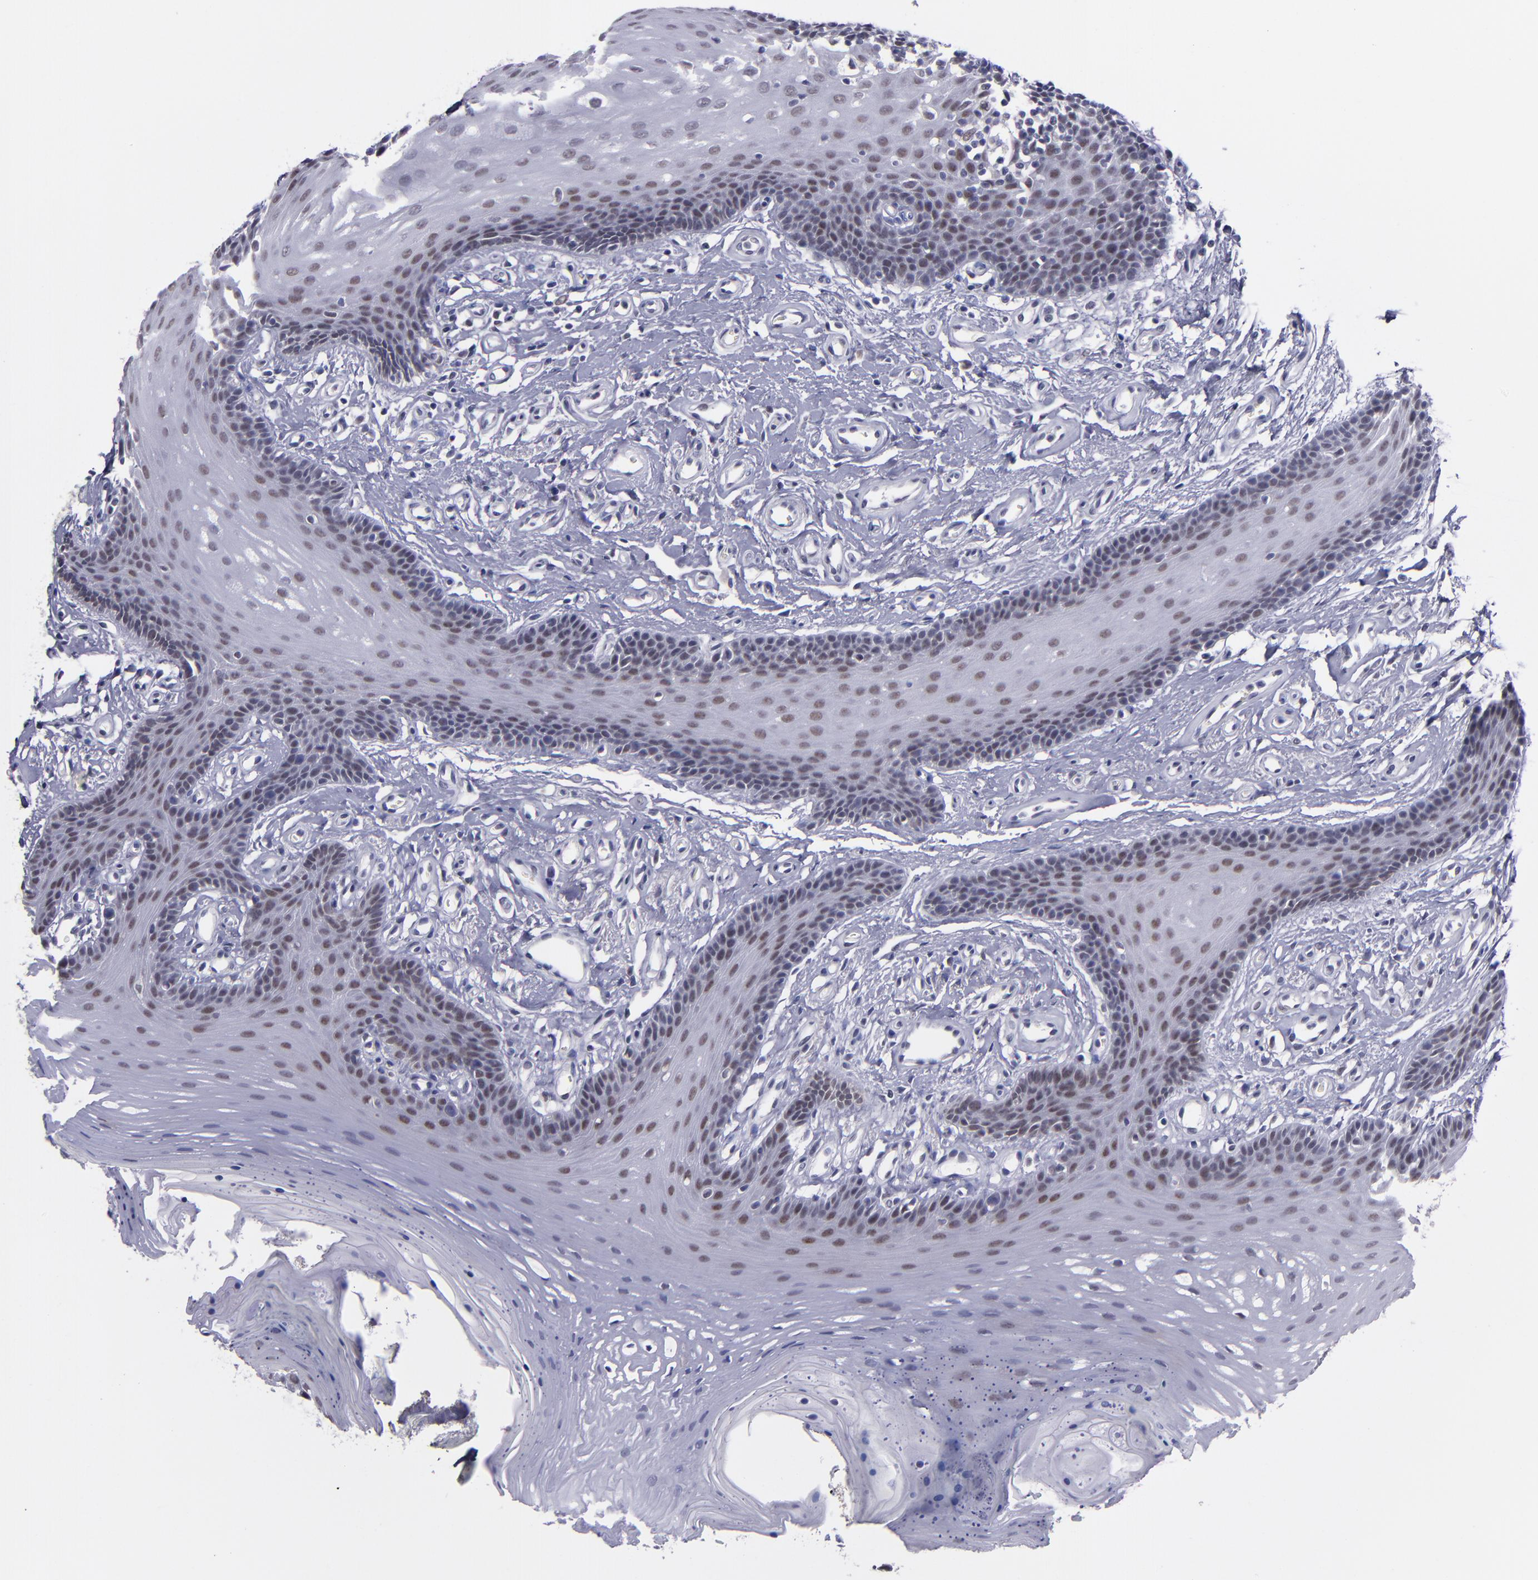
{"staining": {"intensity": "weak", "quantity": "25%-75%", "location": "nuclear"}, "tissue": "oral mucosa", "cell_type": "Squamous epithelial cells", "image_type": "normal", "snomed": [{"axis": "morphology", "description": "Normal tissue, NOS"}, {"axis": "topography", "description": "Oral tissue"}], "caption": "This is a histology image of immunohistochemistry (IHC) staining of benign oral mucosa, which shows weak staining in the nuclear of squamous epithelial cells.", "gene": "OTUB2", "patient": {"sex": "male", "age": 62}}